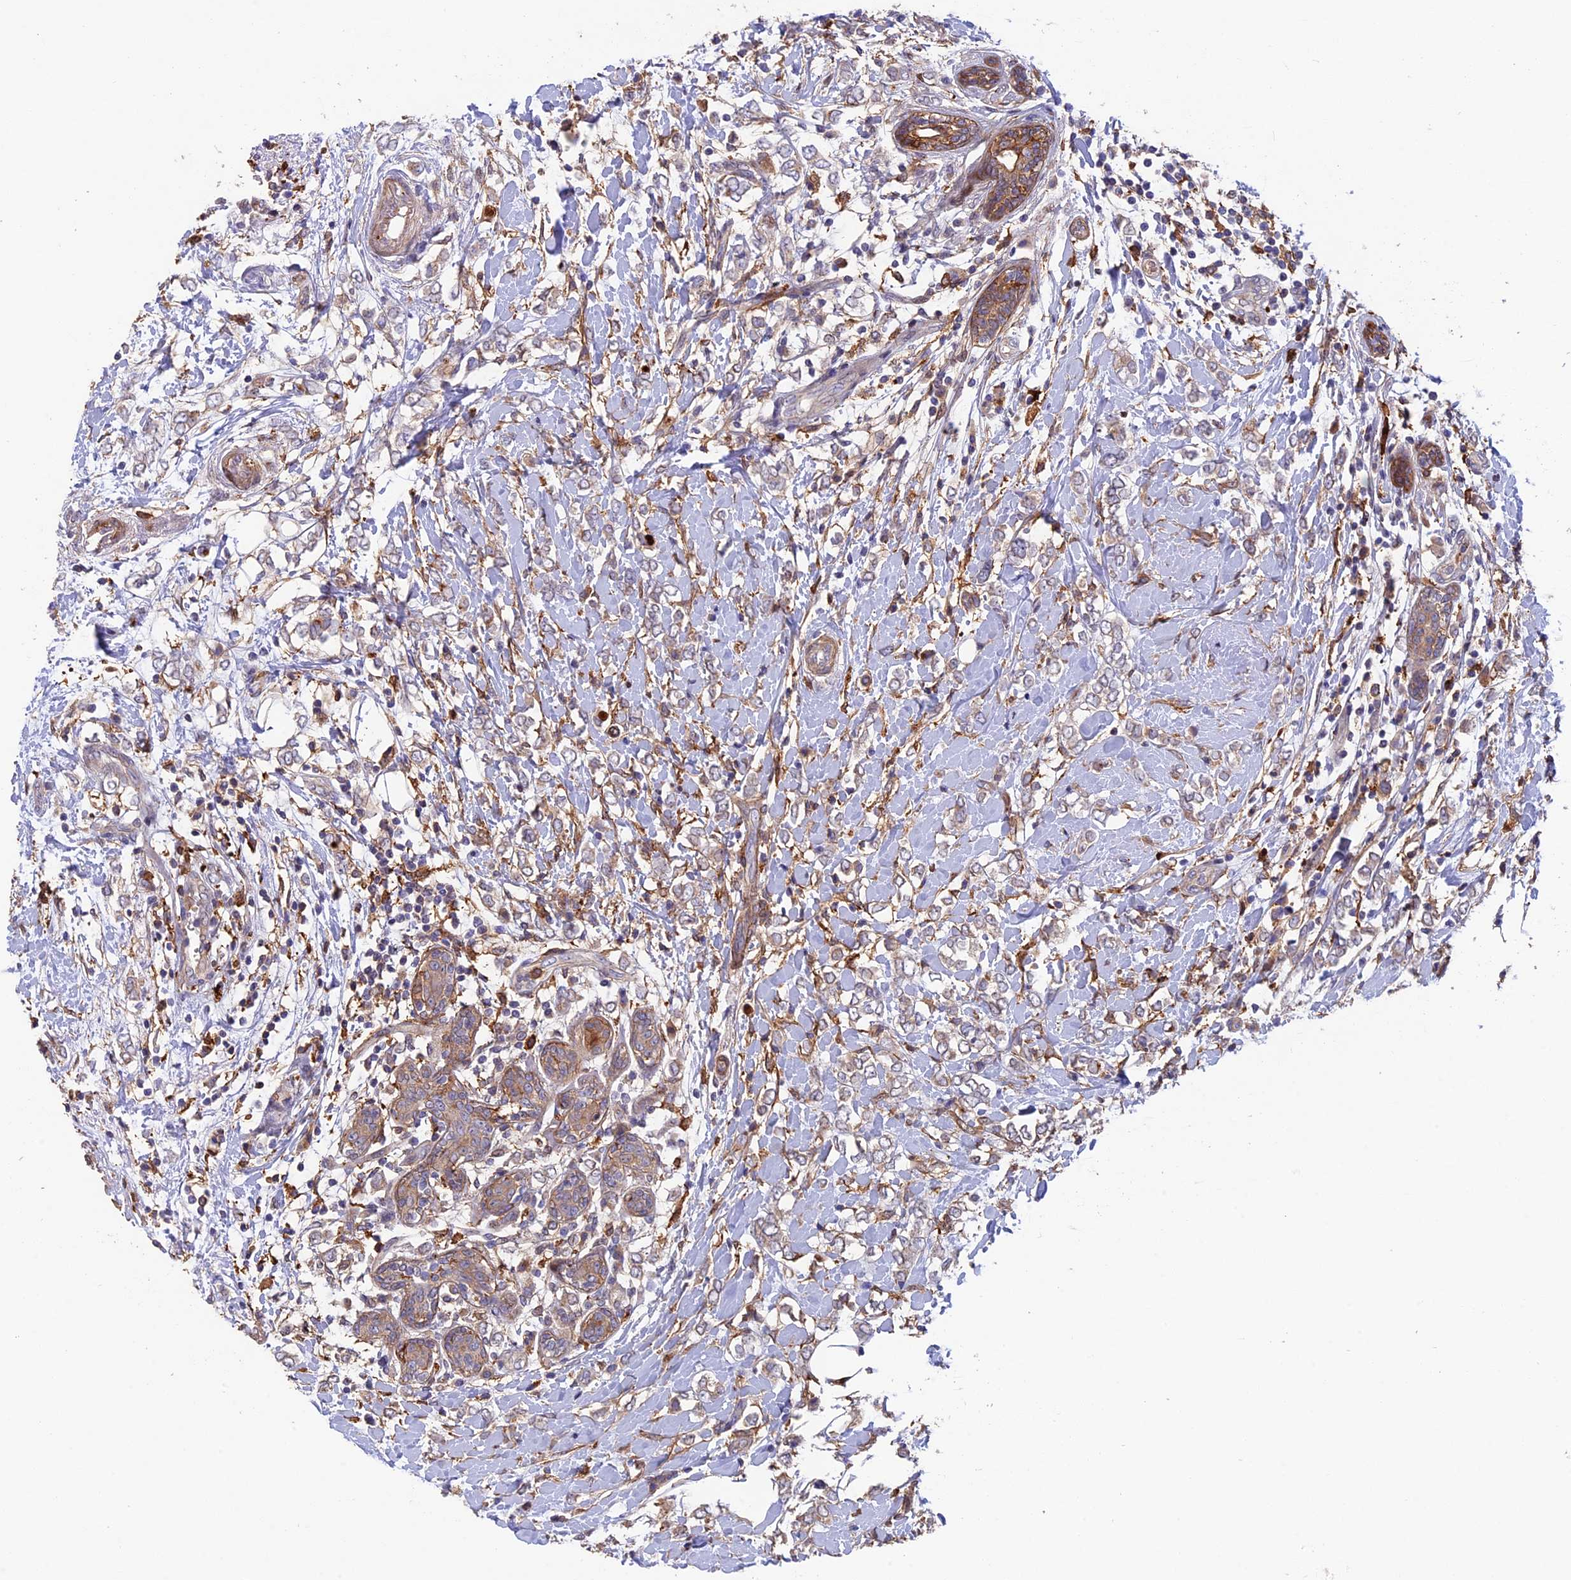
{"staining": {"intensity": "negative", "quantity": "none", "location": "none"}, "tissue": "breast cancer", "cell_type": "Tumor cells", "image_type": "cancer", "snomed": [{"axis": "morphology", "description": "Normal tissue, NOS"}, {"axis": "morphology", "description": "Lobular carcinoma"}, {"axis": "topography", "description": "Breast"}], "caption": "Tumor cells show no significant protein positivity in lobular carcinoma (breast).", "gene": "FERMT1", "patient": {"sex": "female", "age": 47}}